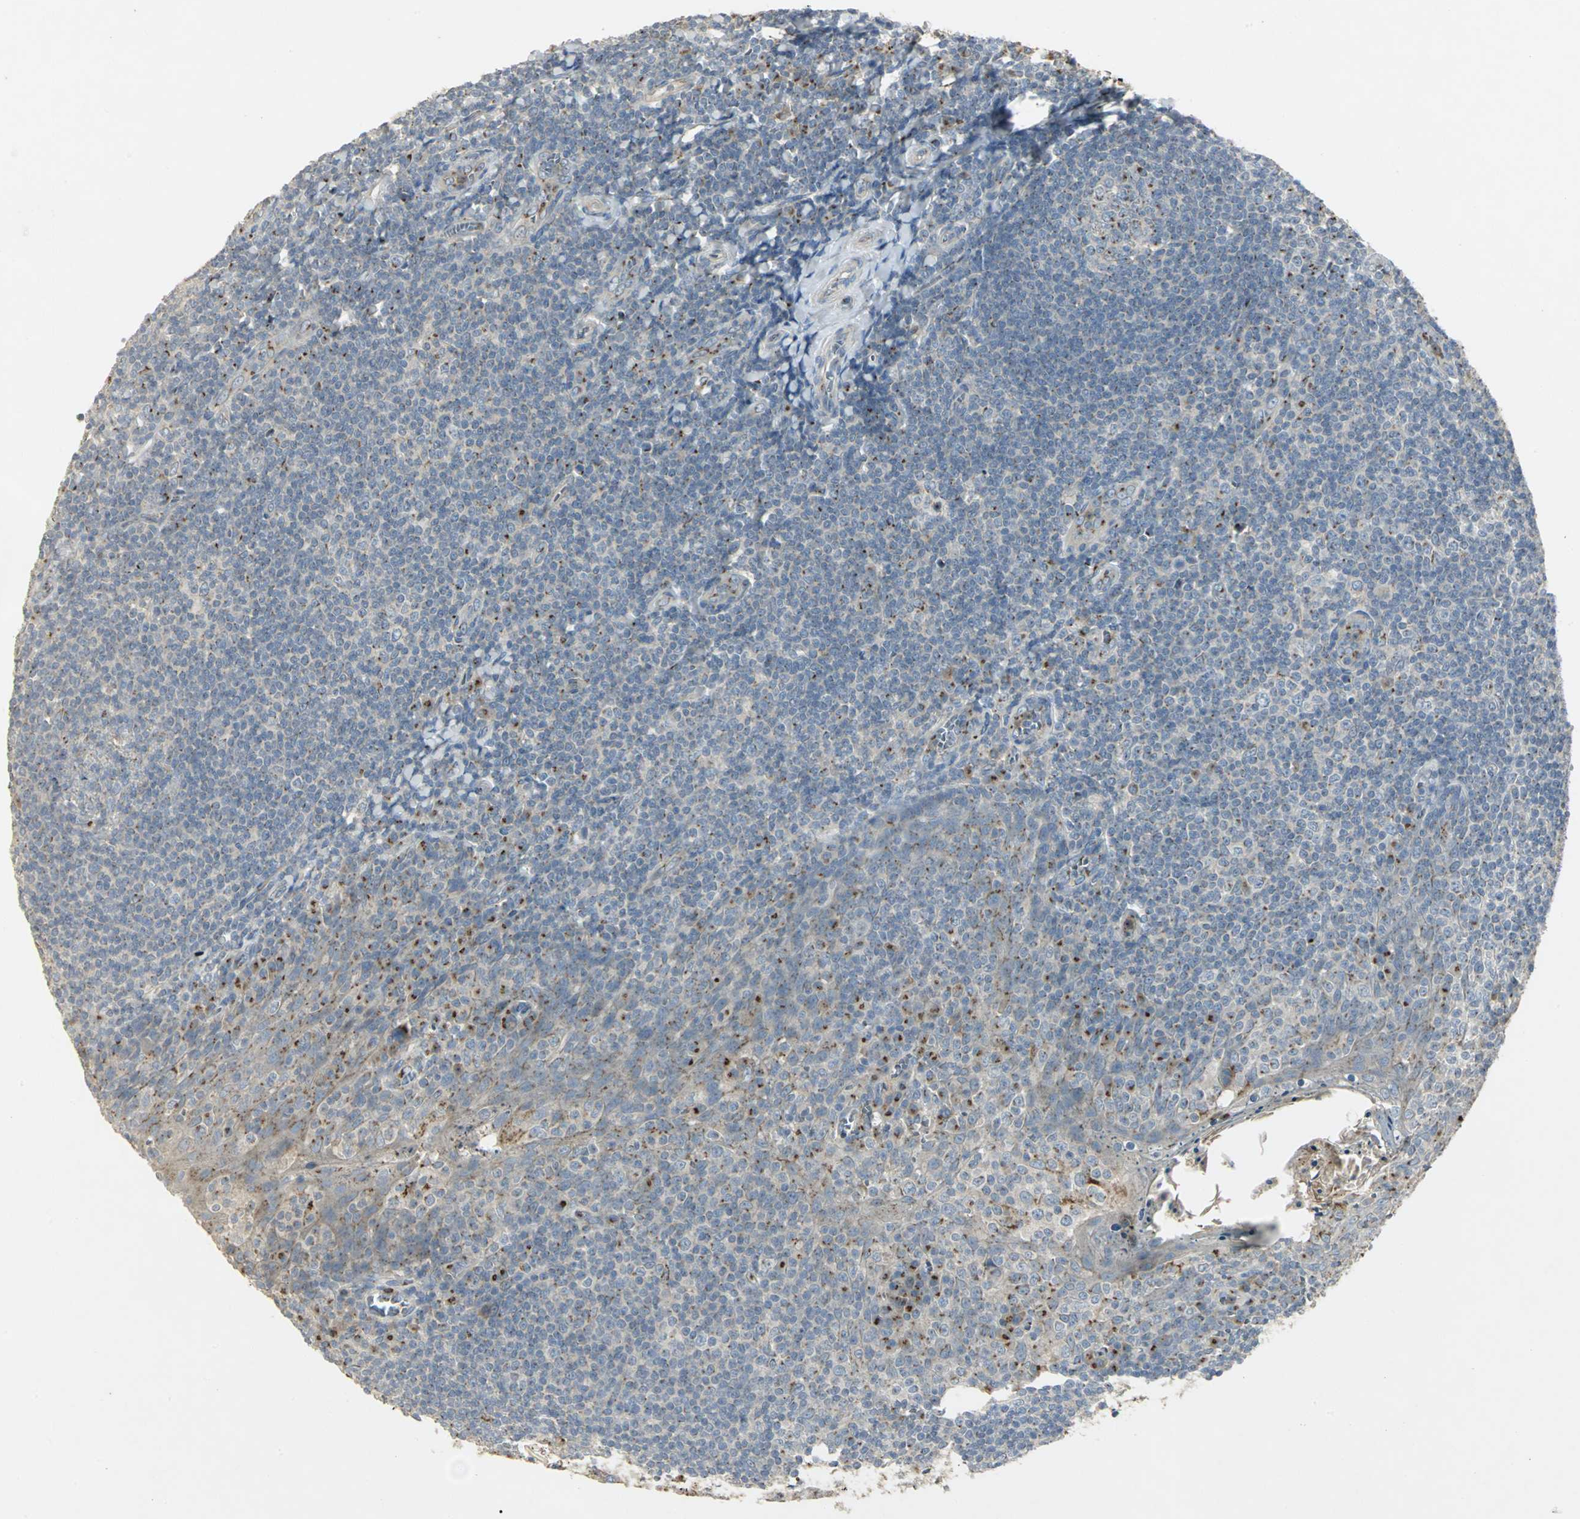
{"staining": {"intensity": "weak", "quantity": "<25%", "location": "cytoplasmic/membranous"}, "tissue": "tonsil", "cell_type": "Germinal center cells", "image_type": "normal", "snomed": [{"axis": "morphology", "description": "Normal tissue, NOS"}, {"axis": "topography", "description": "Tonsil"}], "caption": "High magnification brightfield microscopy of benign tonsil stained with DAB (3,3'-diaminobenzidine) (brown) and counterstained with hematoxylin (blue): germinal center cells show no significant positivity.", "gene": "TM9SF2", "patient": {"sex": "male", "age": 31}}